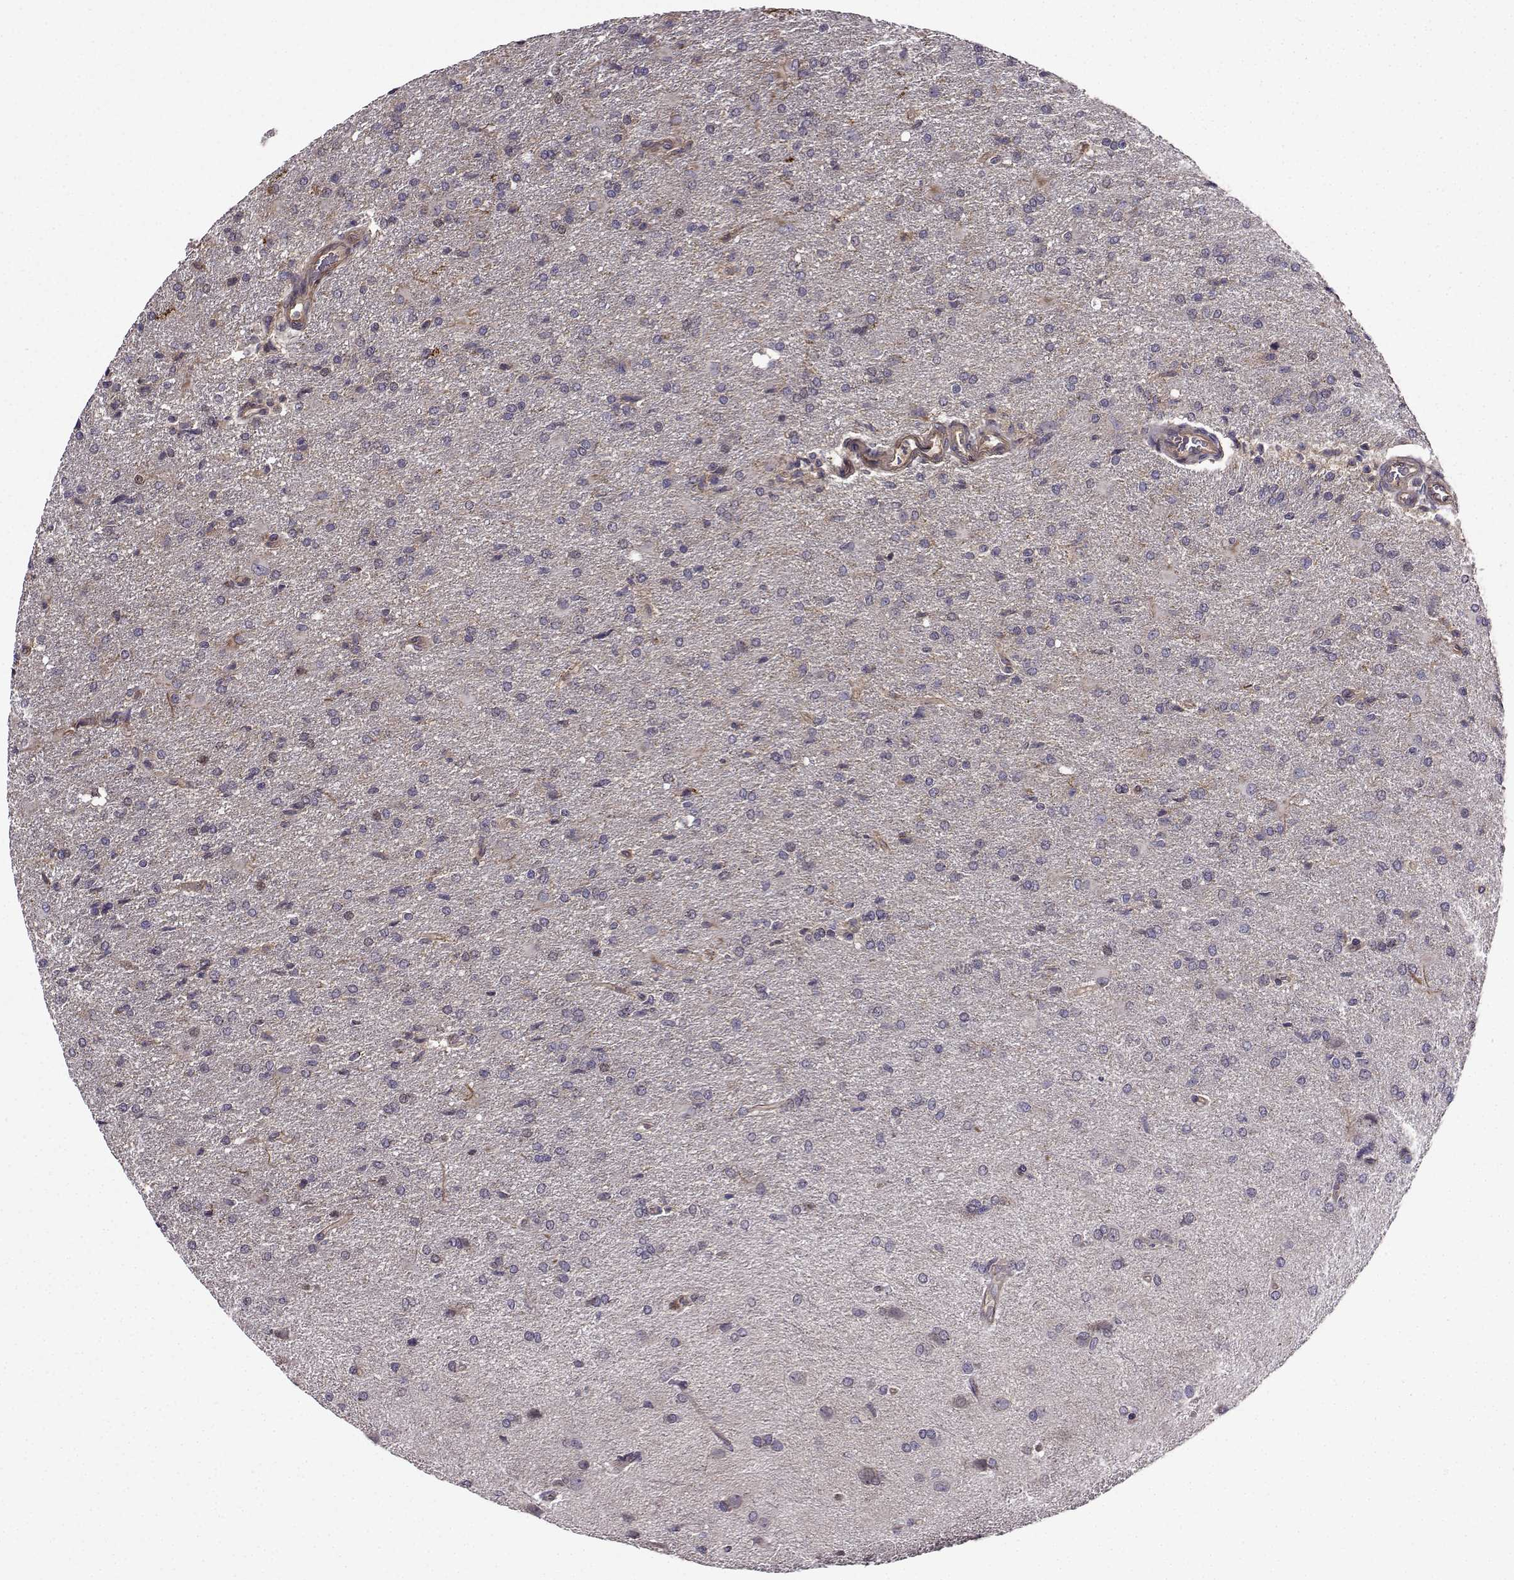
{"staining": {"intensity": "negative", "quantity": "none", "location": "none"}, "tissue": "glioma", "cell_type": "Tumor cells", "image_type": "cancer", "snomed": [{"axis": "morphology", "description": "Glioma, malignant, High grade"}, {"axis": "topography", "description": "Brain"}], "caption": "Immunohistochemical staining of human malignant glioma (high-grade) displays no significant expression in tumor cells.", "gene": "ITGB8", "patient": {"sex": "male", "age": 68}}